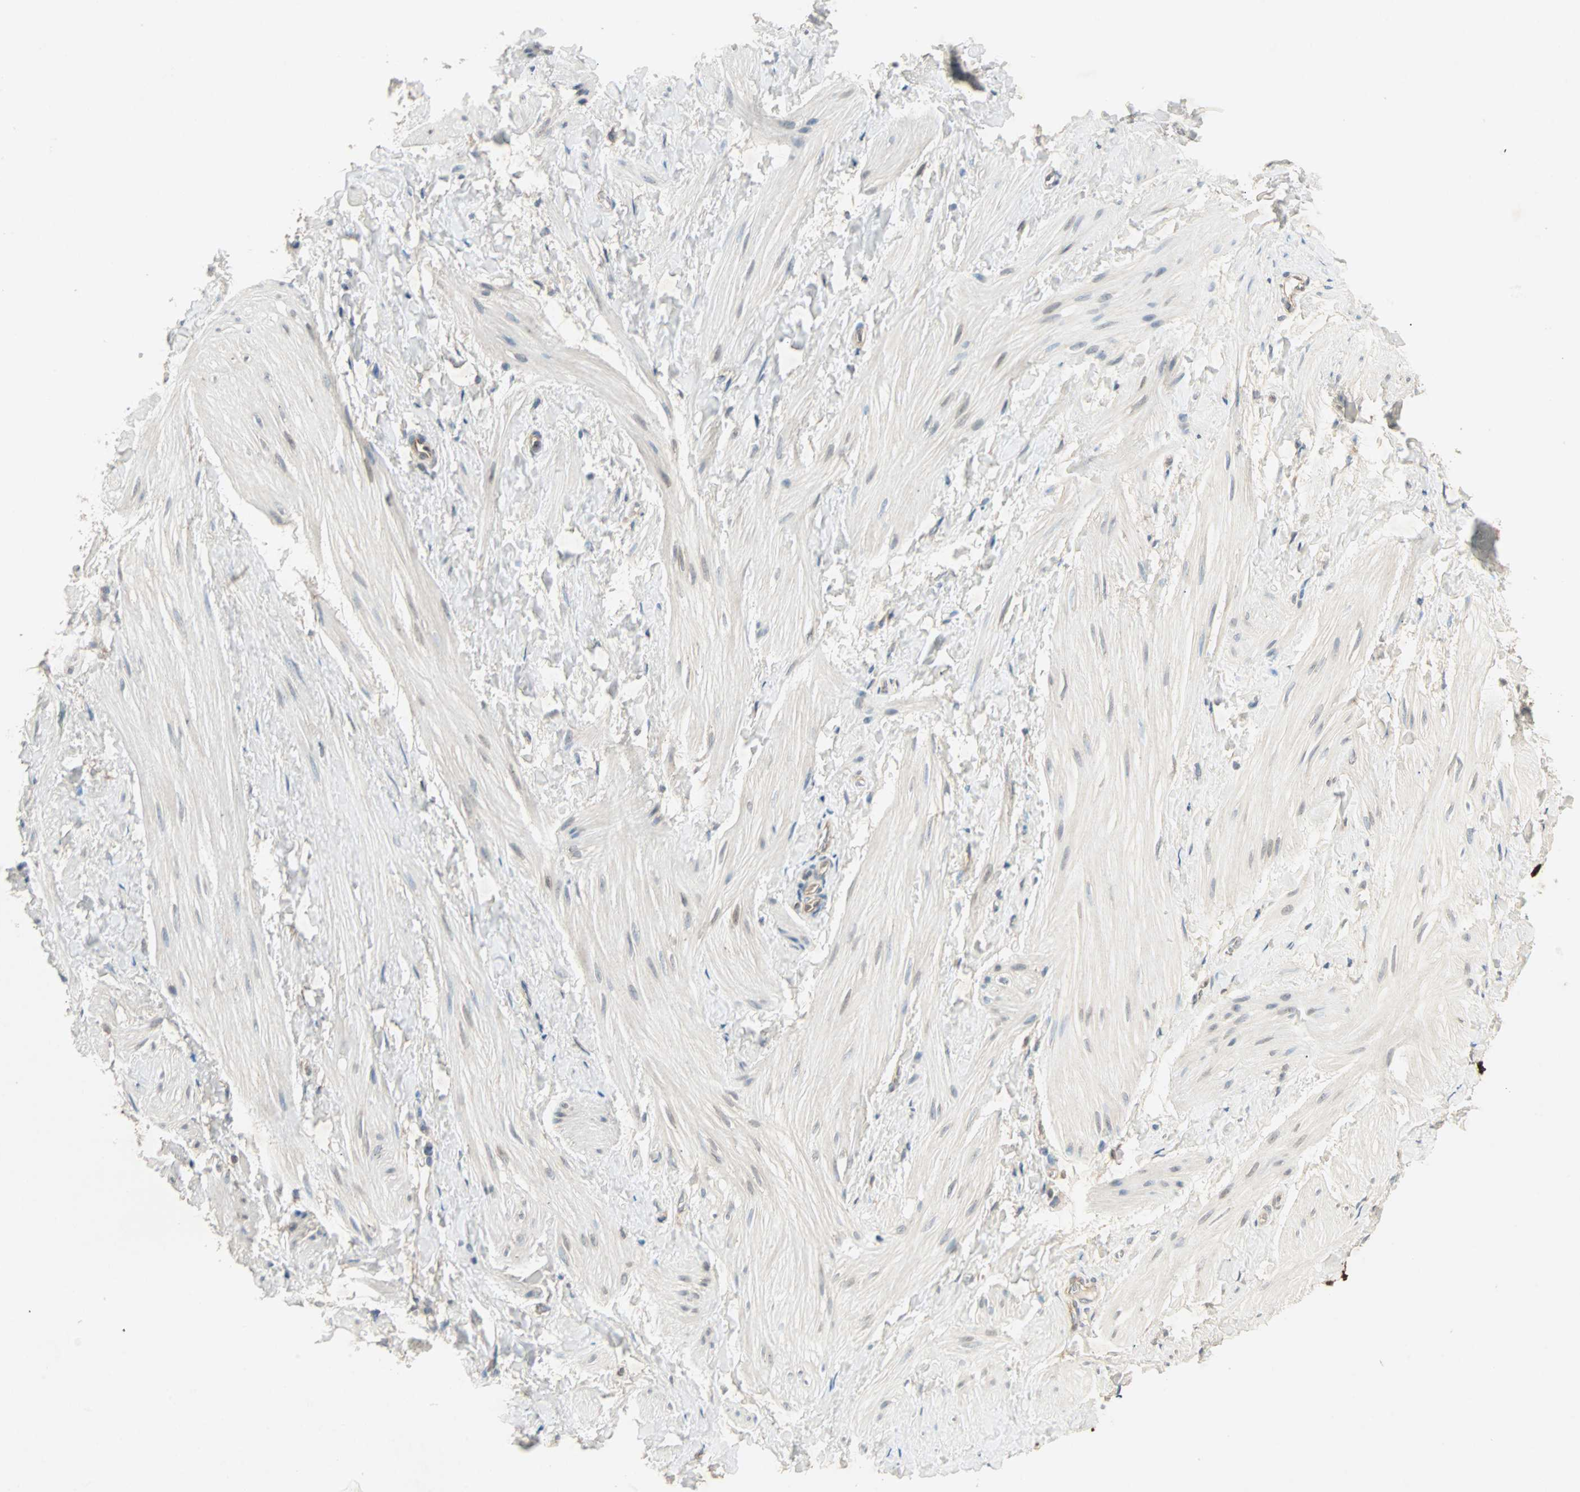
{"staining": {"intensity": "negative", "quantity": "none", "location": "none"}, "tissue": "smooth muscle", "cell_type": "Smooth muscle cells", "image_type": "normal", "snomed": [{"axis": "morphology", "description": "Normal tissue, NOS"}, {"axis": "topography", "description": "Smooth muscle"}], "caption": "High power microscopy histopathology image of an immunohistochemistry (IHC) photomicrograph of normal smooth muscle, revealing no significant positivity in smooth muscle cells.", "gene": "CMC2", "patient": {"sex": "male", "age": 16}}